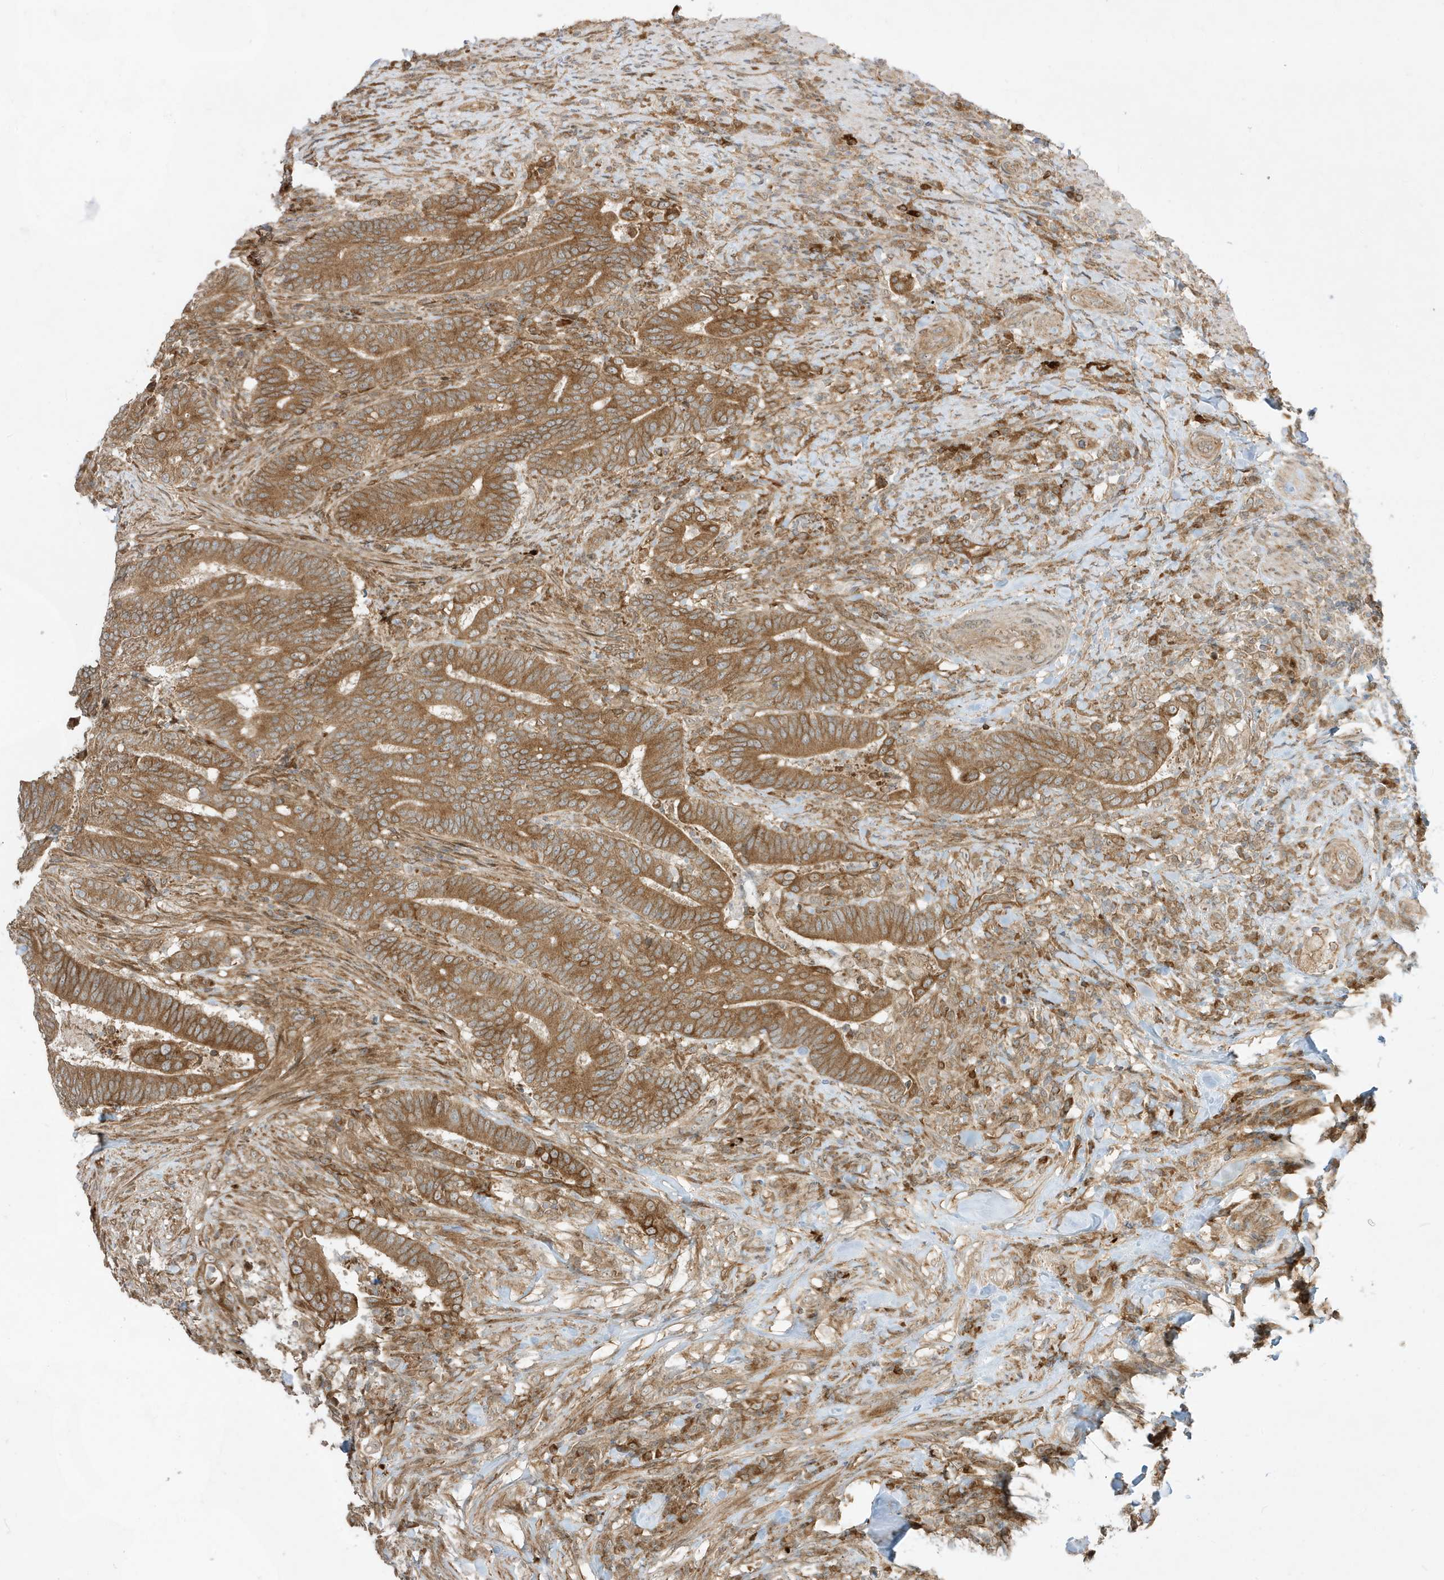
{"staining": {"intensity": "moderate", "quantity": ">75%", "location": "cytoplasmic/membranous"}, "tissue": "colorectal cancer", "cell_type": "Tumor cells", "image_type": "cancer", "snomed": [{"axis": "morphology", "description": "Adenocarcinoma, NOS"}, {"axis": "topography", "description": "Colon"}], "caption": "A brown stain labels moderate cytoplasmic/membranous expression of a protein in adenocarcinoma (colorectal) tumor cells. The protein is stained brown, and the nuclei are stained in blue (DAB IHC with brightfield microscopy, high magnification).", "gene": "SCARF2", "patient": {"sex": "female", "age": 66}}